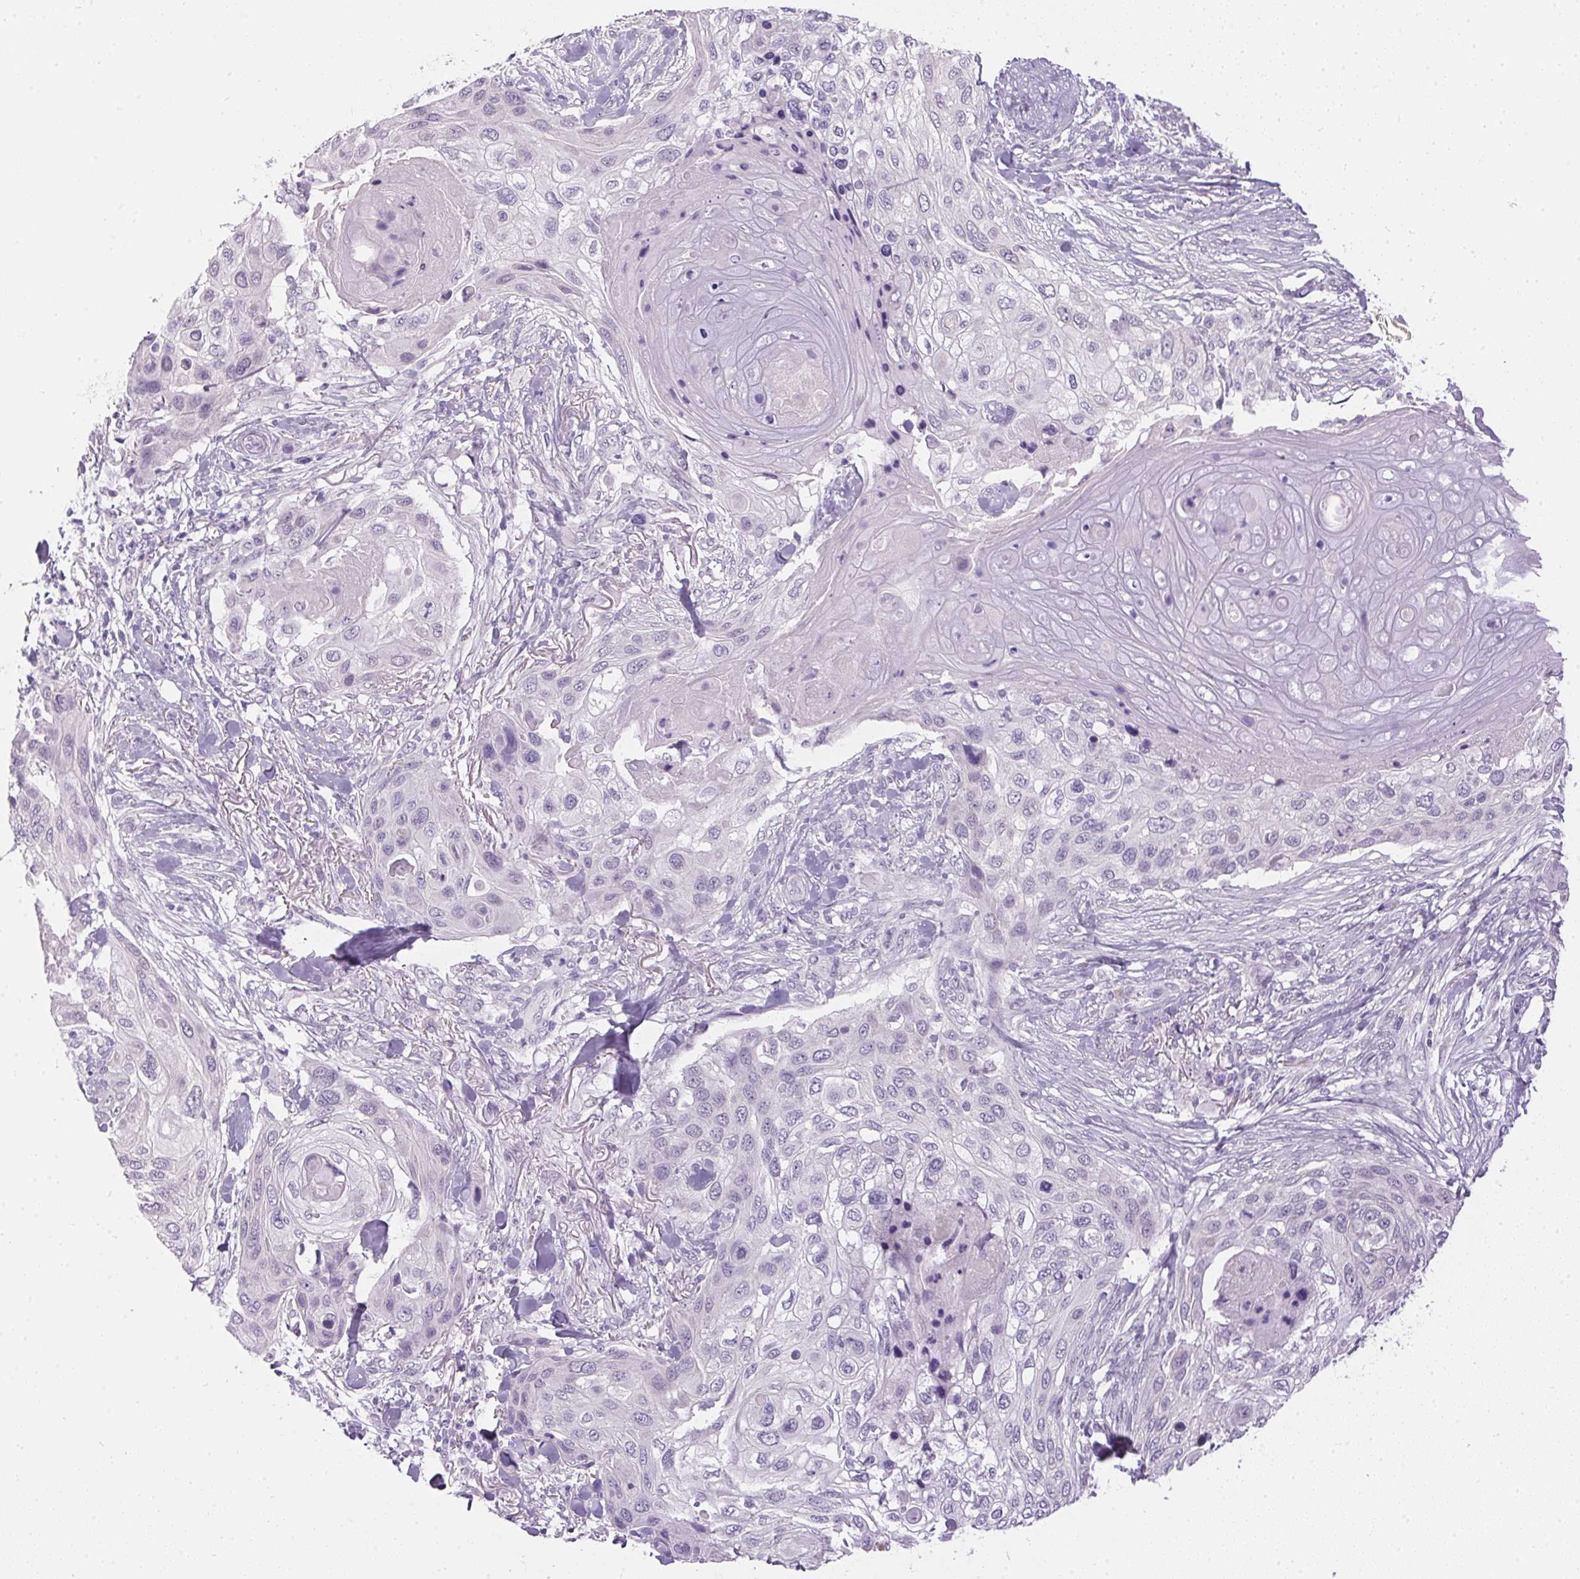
{"staining": {"intensity": "negative", "quantity": "none", "location": "none"}, "tissue": "skin cancer", "cell_type": "Tumor cells", "image_type": "cancer", "snomed": [{"axis": "morphology", "description": "Squamous cell carcinoma, NOS"}, {"axis": "topography", "description": "Skin"}], "caption": "Immunohistochemical staining of squamous cell carcinoma (skin) shows no significant staining in tumor cells.", "gene": "GBP6", "patient": {"sex": "female", "age": 87}}